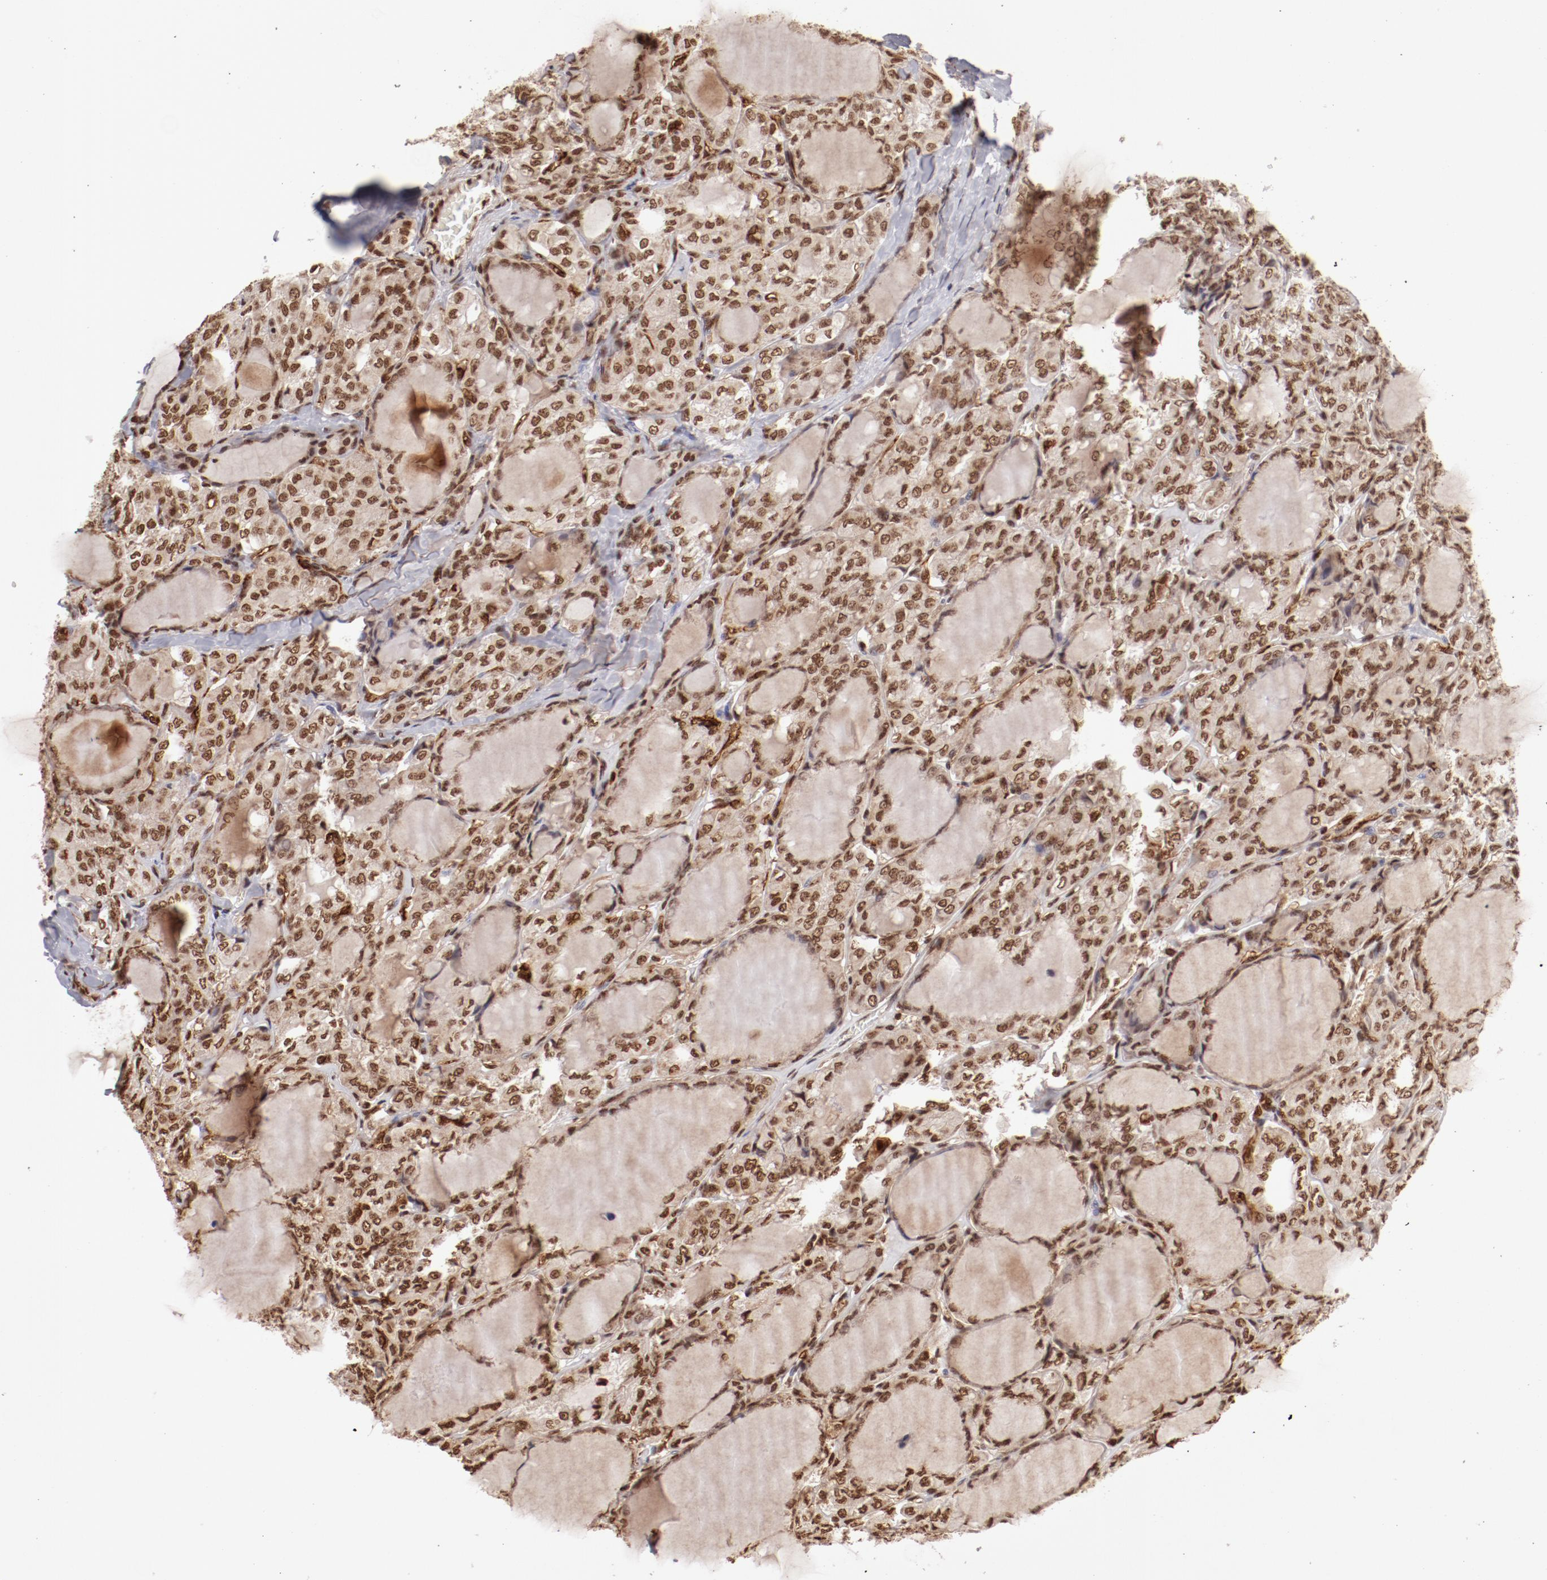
{"staining": {"intensity": "moderate", "quantity": ">75%", "location": "nuclear"}, "tissue": "thyroid cancer", "cell_type": "Tumor cells", "image_type": "cancer", "snomed": [{"axis": "morphology", "description": "Papillary adenocarcinoma, NOS"}, {"axis": "topography", "description": "Thyroid gland"}], "caption": "Human thyroid cancer (papillary adenocarcinoma) stained with a protein marker displays moderate staining in tumor cells.", "gene": "ABL2", "patient": {"sex": "male", "age": 20}}